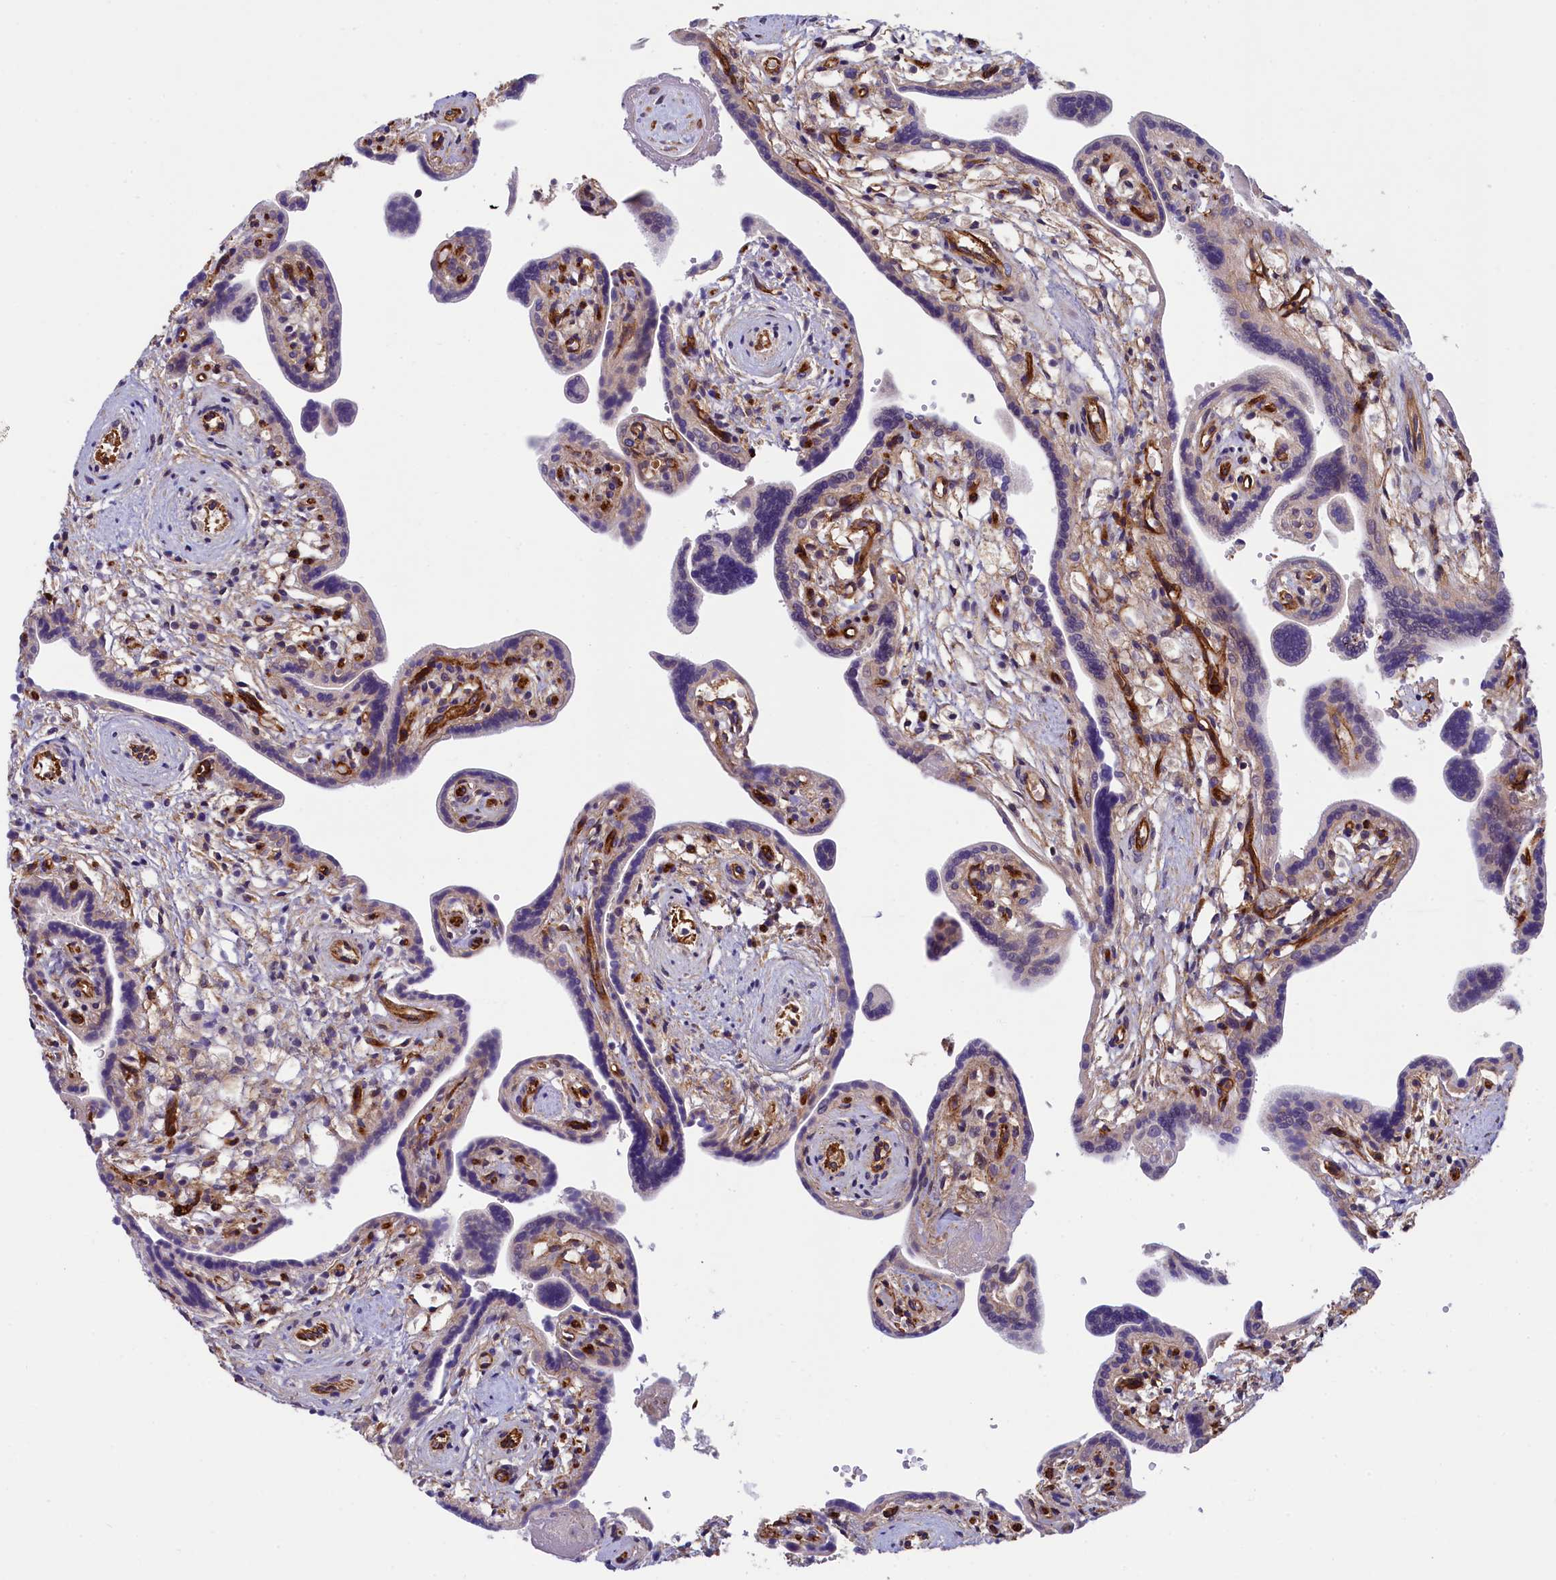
{"staining": {"intensity": "moderate", "quantity": "<25%", "location": "cytoplasmic/membranous,nuclear"}, "tissue": "placenta", "cell_type": "Trophoblastic cells", "image_type": "normal", "snomed": [{"axis": "morphology", "description": "Normal tissue, NOS"}, {"axis": "topography", "description": "Placenta"}], "caption": "DAB (3,3'-diaminobenzidine) immunohistochemical staining of normal human placenta displays moderate cytoplasmic/membranous,nuclear protein expression in approximately <25% of trophoblastic cells. The staining was performed using DAB (3,3'-diaminobenzidine) to visualize the protein expression in brown, while the nuclei were stained in blue with hematoxylin (Magnification: 20x).", "gene": "ARL14EP", "patient": {"sex": "female", "age": 37}}